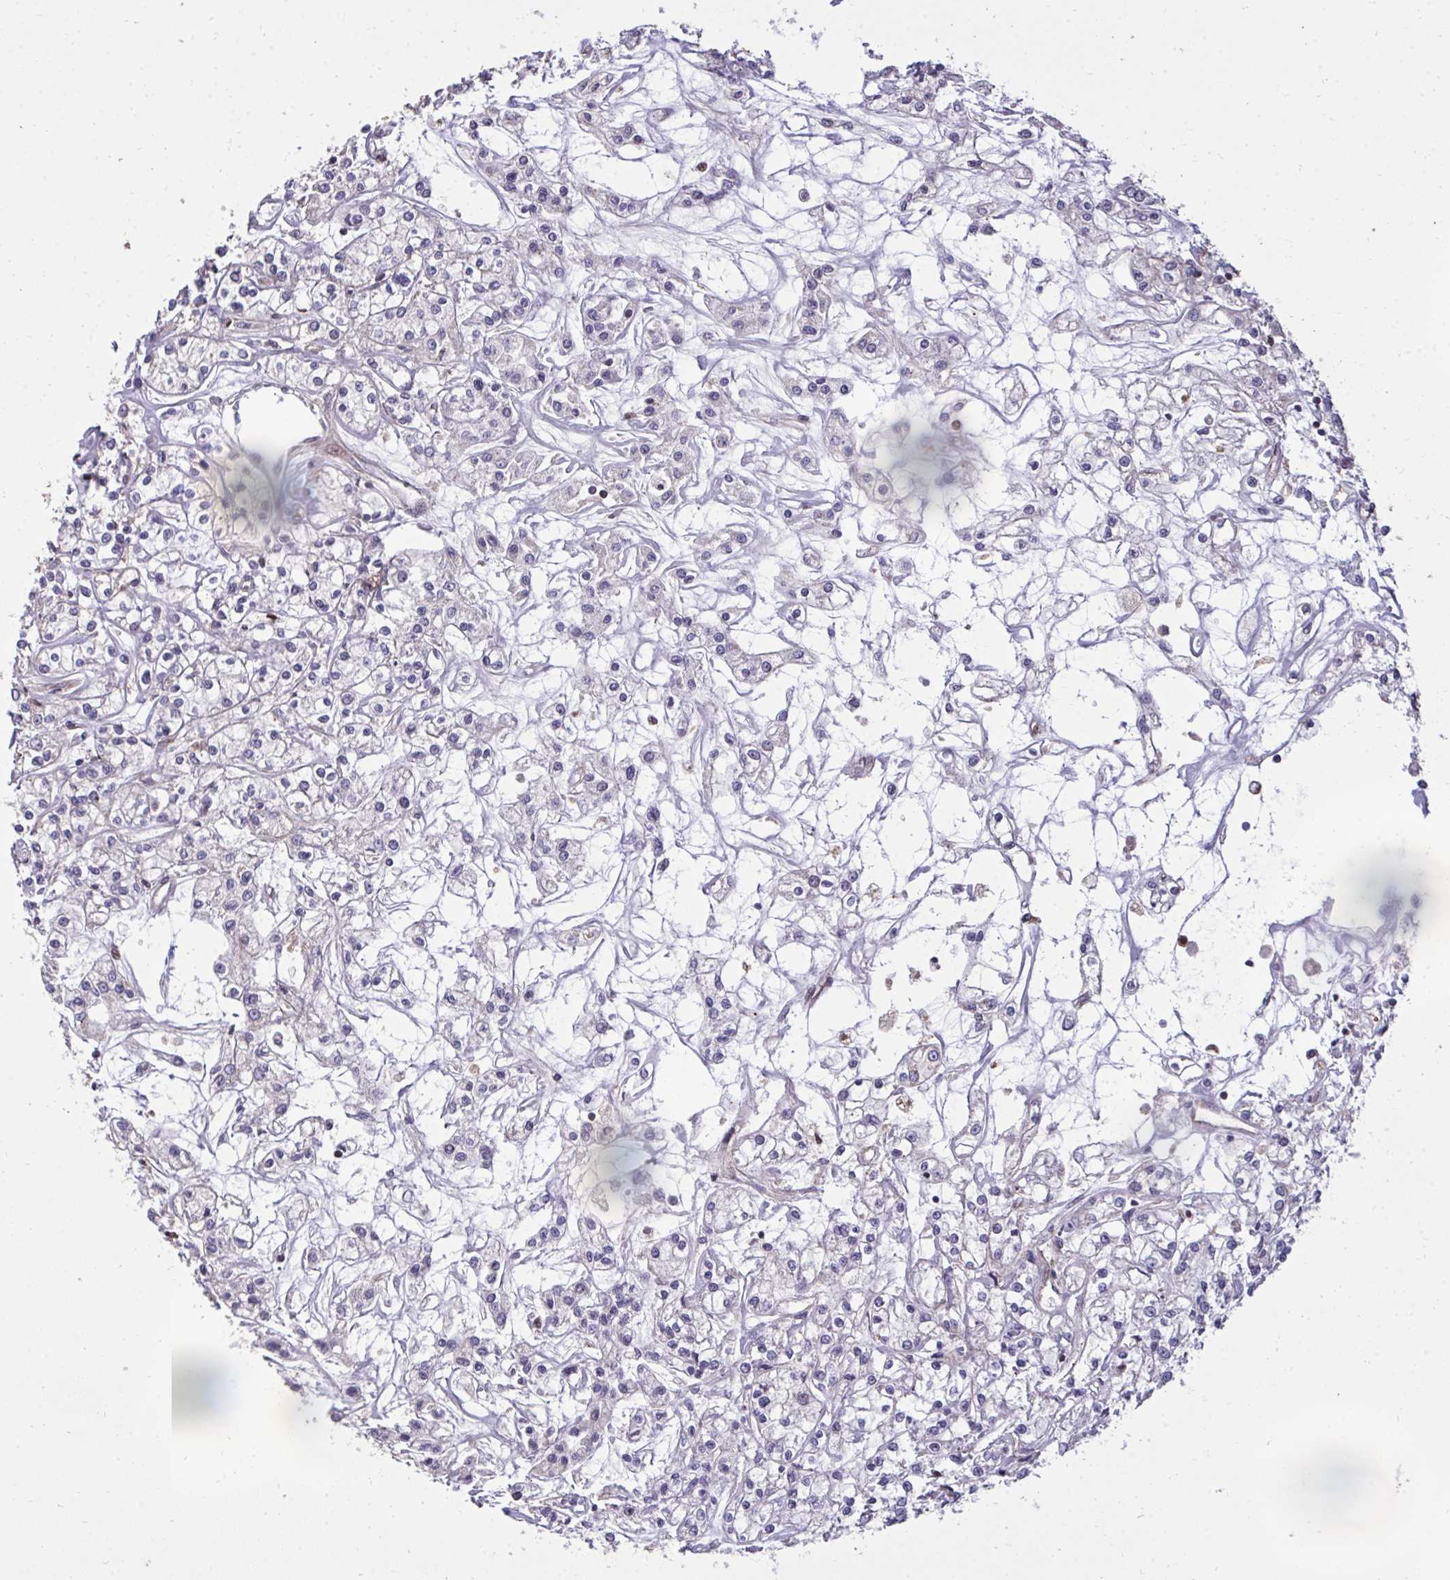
{"staining": {"intensity": "negative", "quantity": "none", "location": "none"}, "tissue": "renal cancer", "cell_type": "Tumor cells", "image_type": "cancer", "snomed": [{"axis": "morphology", "description": "Adenocarcinoma, NOS"}, {"axis": "topography", "description": "Kidney"}], "caption": "Photomicrograph shows no significant protein expression in tumor cells of renal cancer (adenocarcinoma).", "gene": "FIBCD1", "patient": {"sex": "female", "age": 59}}